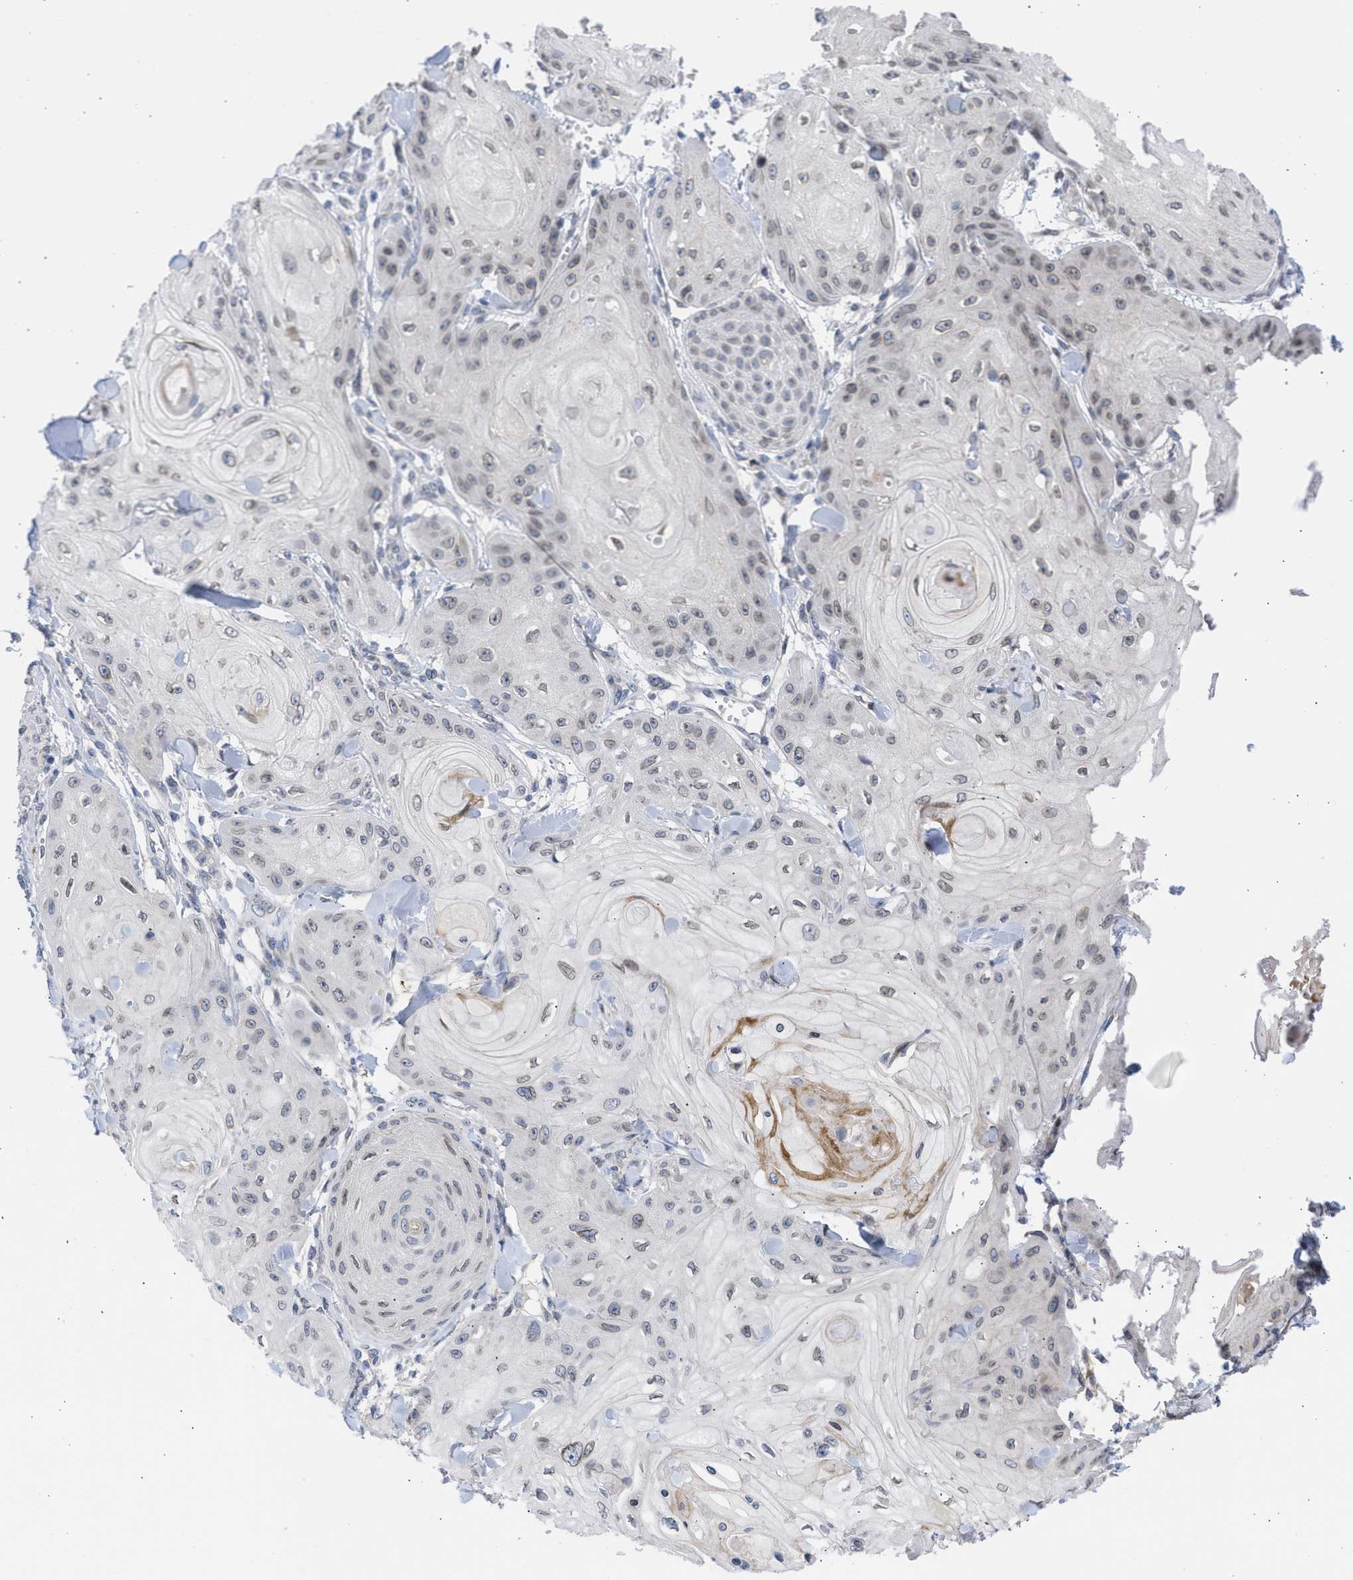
{"staining": {"intensity": "weak", "quantity": "25%-75%", "location": "nuclear"}, "tissue": "skin cancer", "cell_type": "Tumor cells", "image_type": "cancer", "snomed": [{"axis": "morphology", "description": "Squamous cell carcinoma, NOS"}, {"axis": "topography", "description": "Skin"}], "caption": "Protein staining by IHC demonstrates weak nuclear expression in approximately 25%-75% of tumor cells in skin cancer. The protein of interest is shown in brown color, while the nuclei are stained blue.", "gene": "NUP35", "patient": {"sex": "male", "age": 74}}